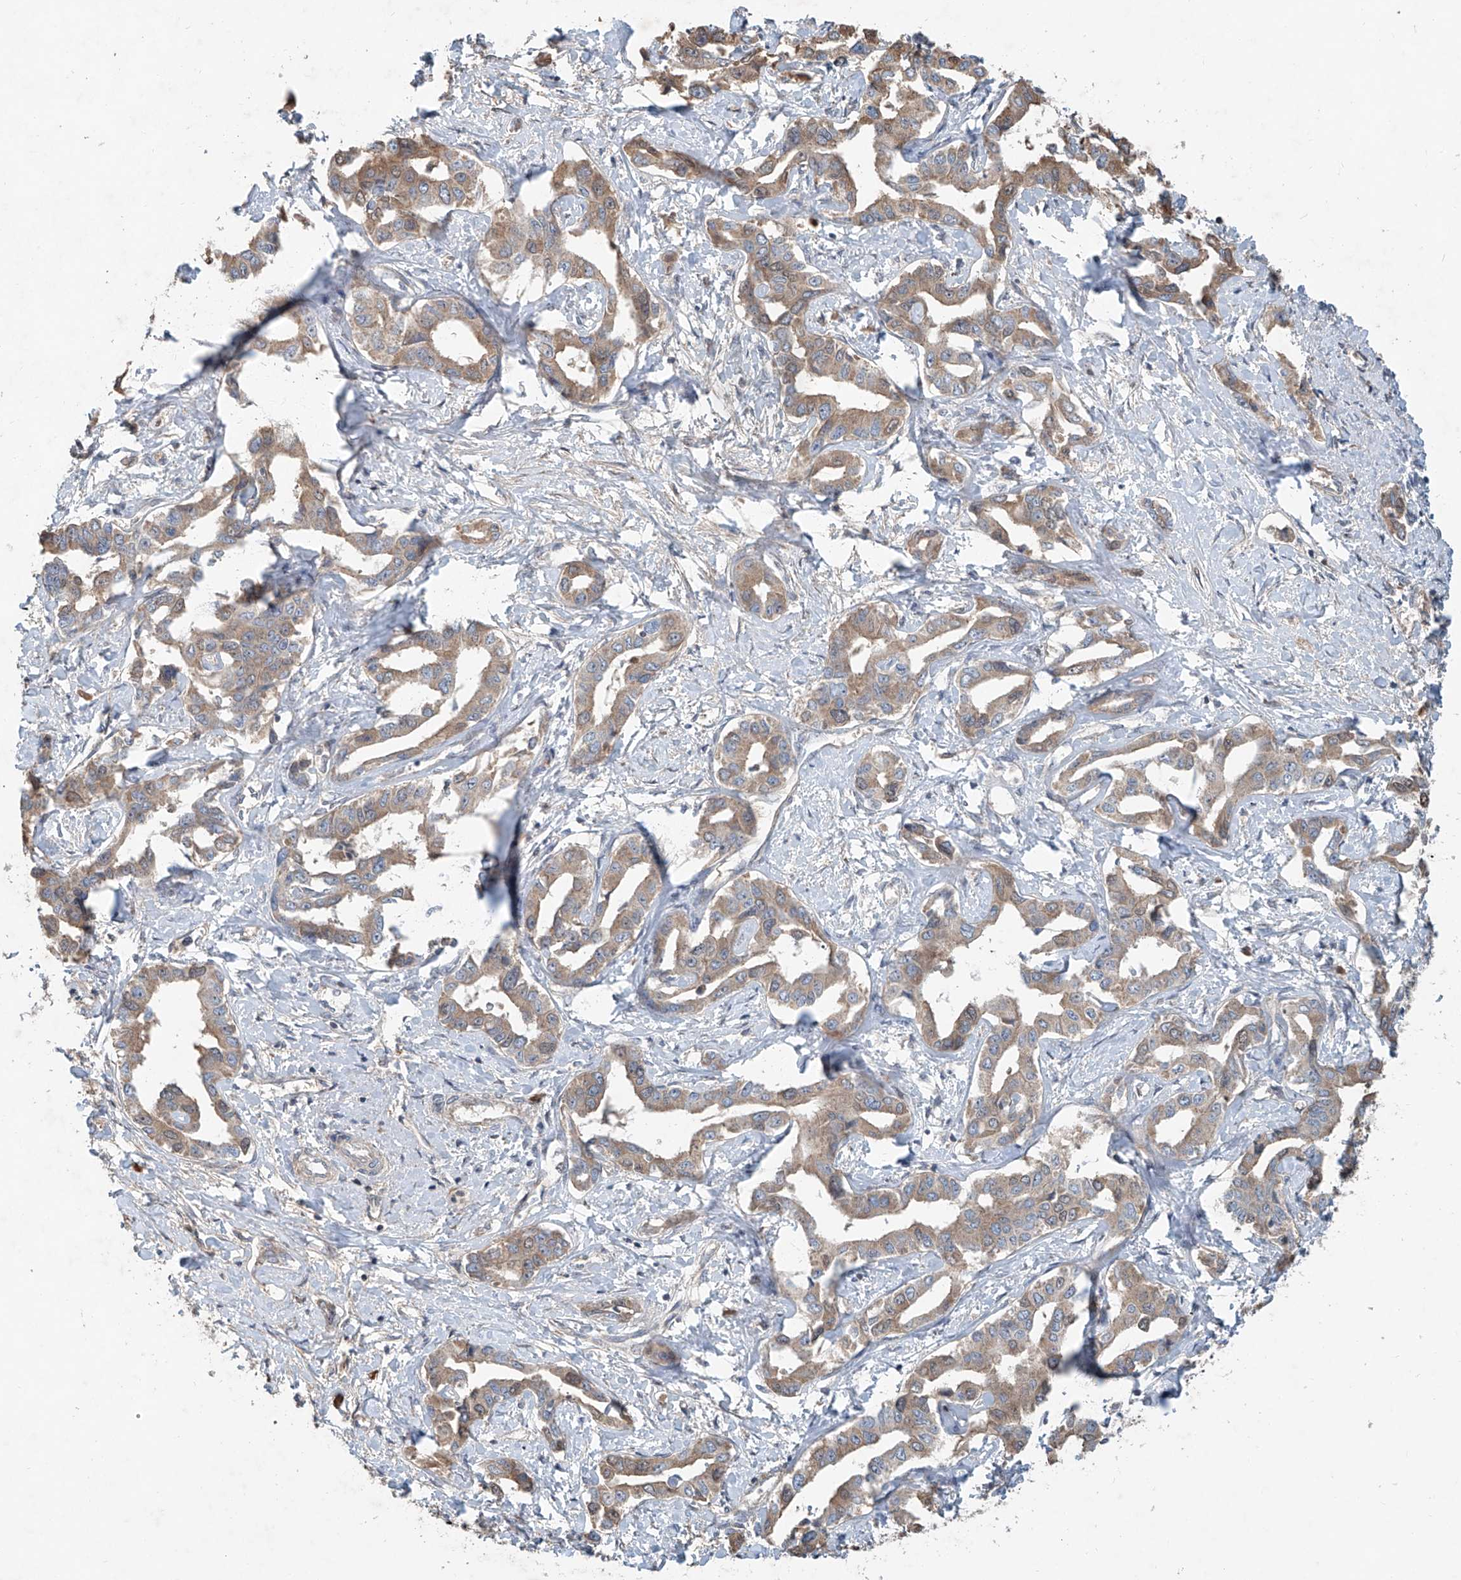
{"staining": {"intensity": "weak", "quantity": ">75%", "location": "cytoplasmic/membranous"}, "tissue": "liver cancer", "cell_type": "Tumor cells", "image_type": "cancer", "snomed": [{"axis": "morphology", "description": "Cholangiocarcinoma"}, {"axis": "topography", "description": "Liver"}], "caption": "About >75% of tumor cells in liver cancer reveal weak cytoplasmic/membranous protein staining as visualized by brown immunohistochemical staining.", "gene": "ADAM23", "patient": {"sex": "male", "age": 59}}